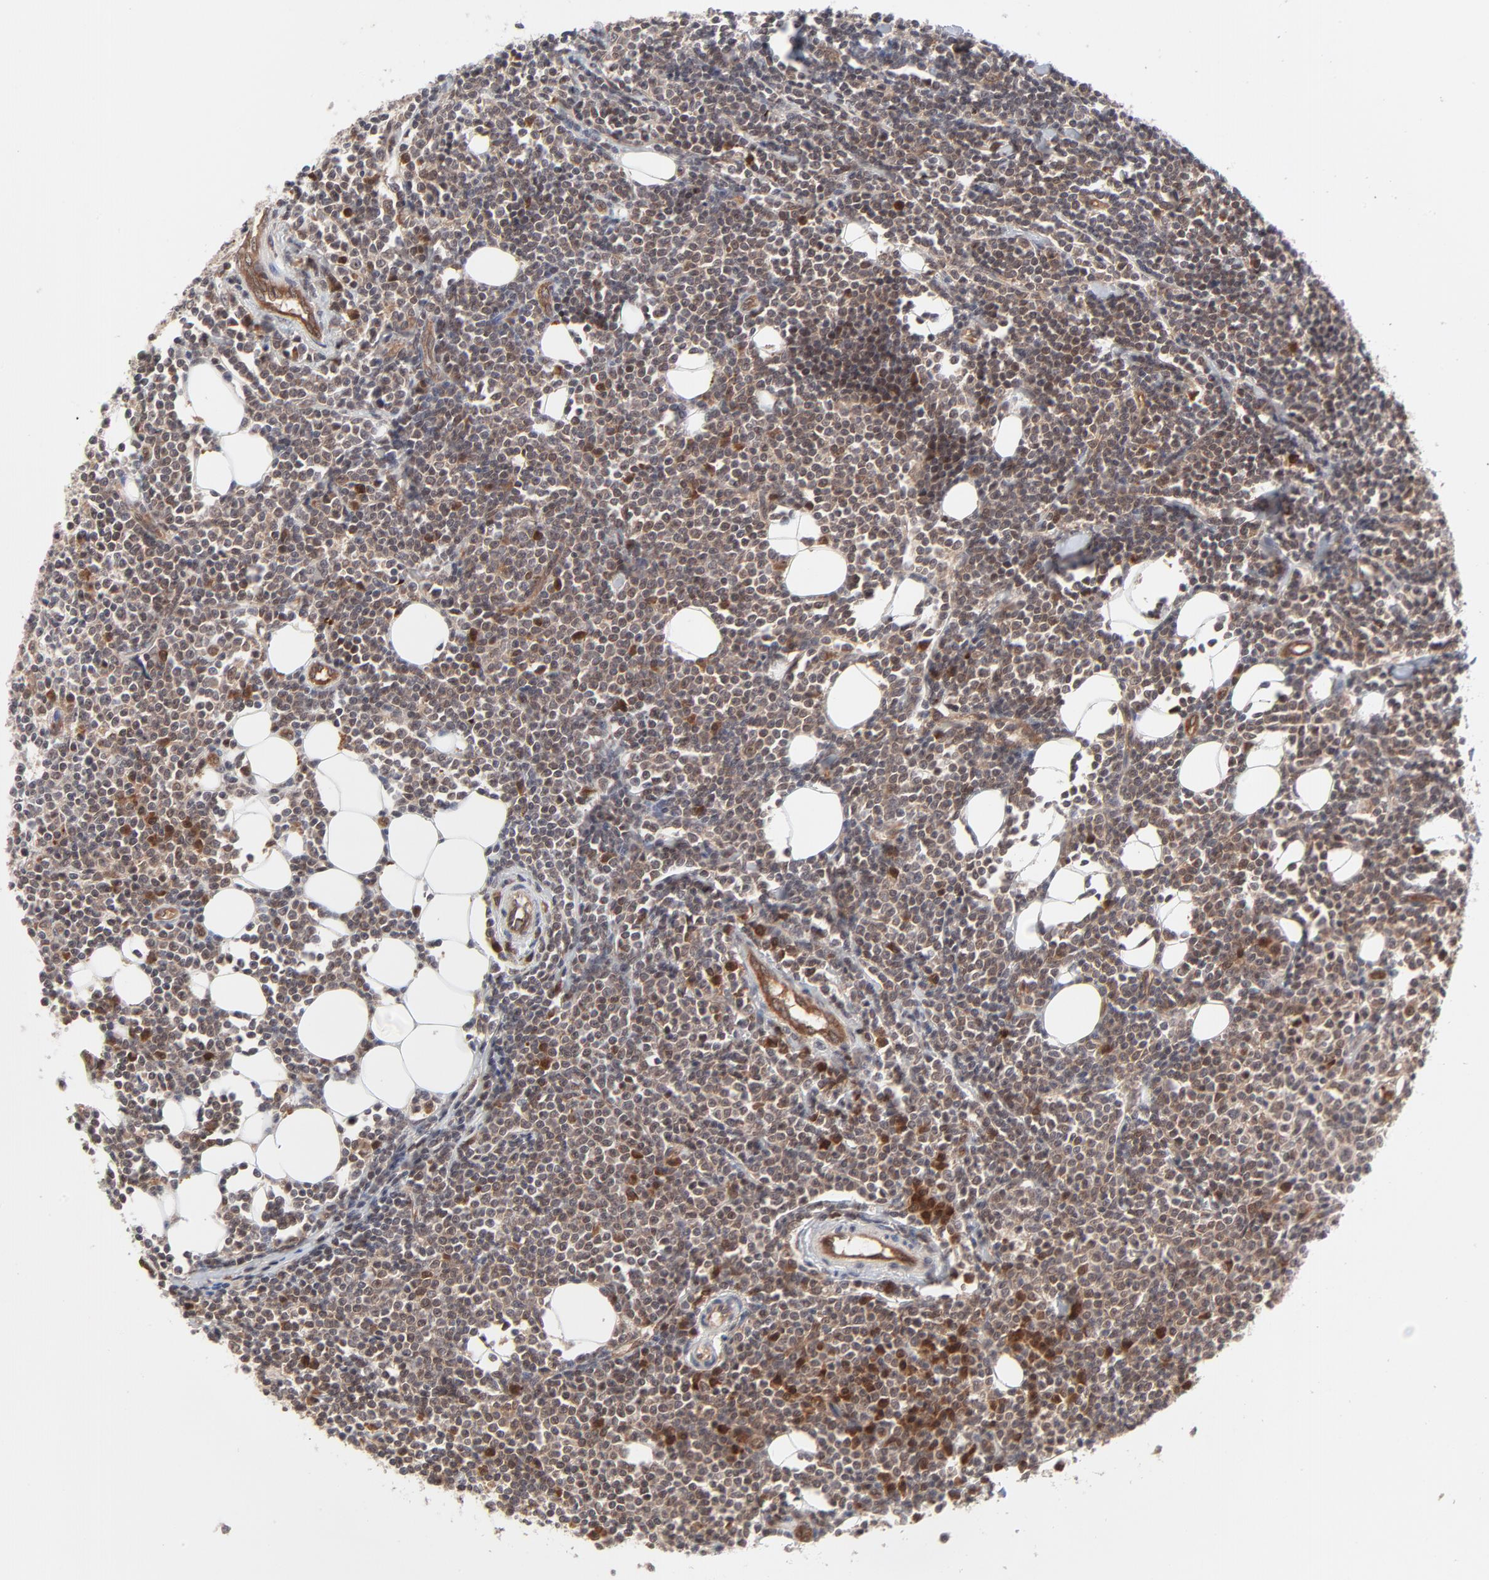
{"staining": {"intensity": "weak", "quantity": ">75%", "location": "cytoplasmic/membranous"}, "tissue": "lymphoma", "cell_type": "Tumor cells", "image_type": "cancer", "snomed": [{"axis": "morphology", "description": "Malignant lymphoma, non-Hodgkin's type, Low grade"}, {"axis": "topography", "description": "Soft tissue"}], "caption": "Immunohistochemical staining of human lymphoma reveals low levels of weak cytoplasmic/membranous protein expression in approximately >75% of tumor cells.", "gene": "CASP10", "patient": {"sex": "male", "age": 92}}